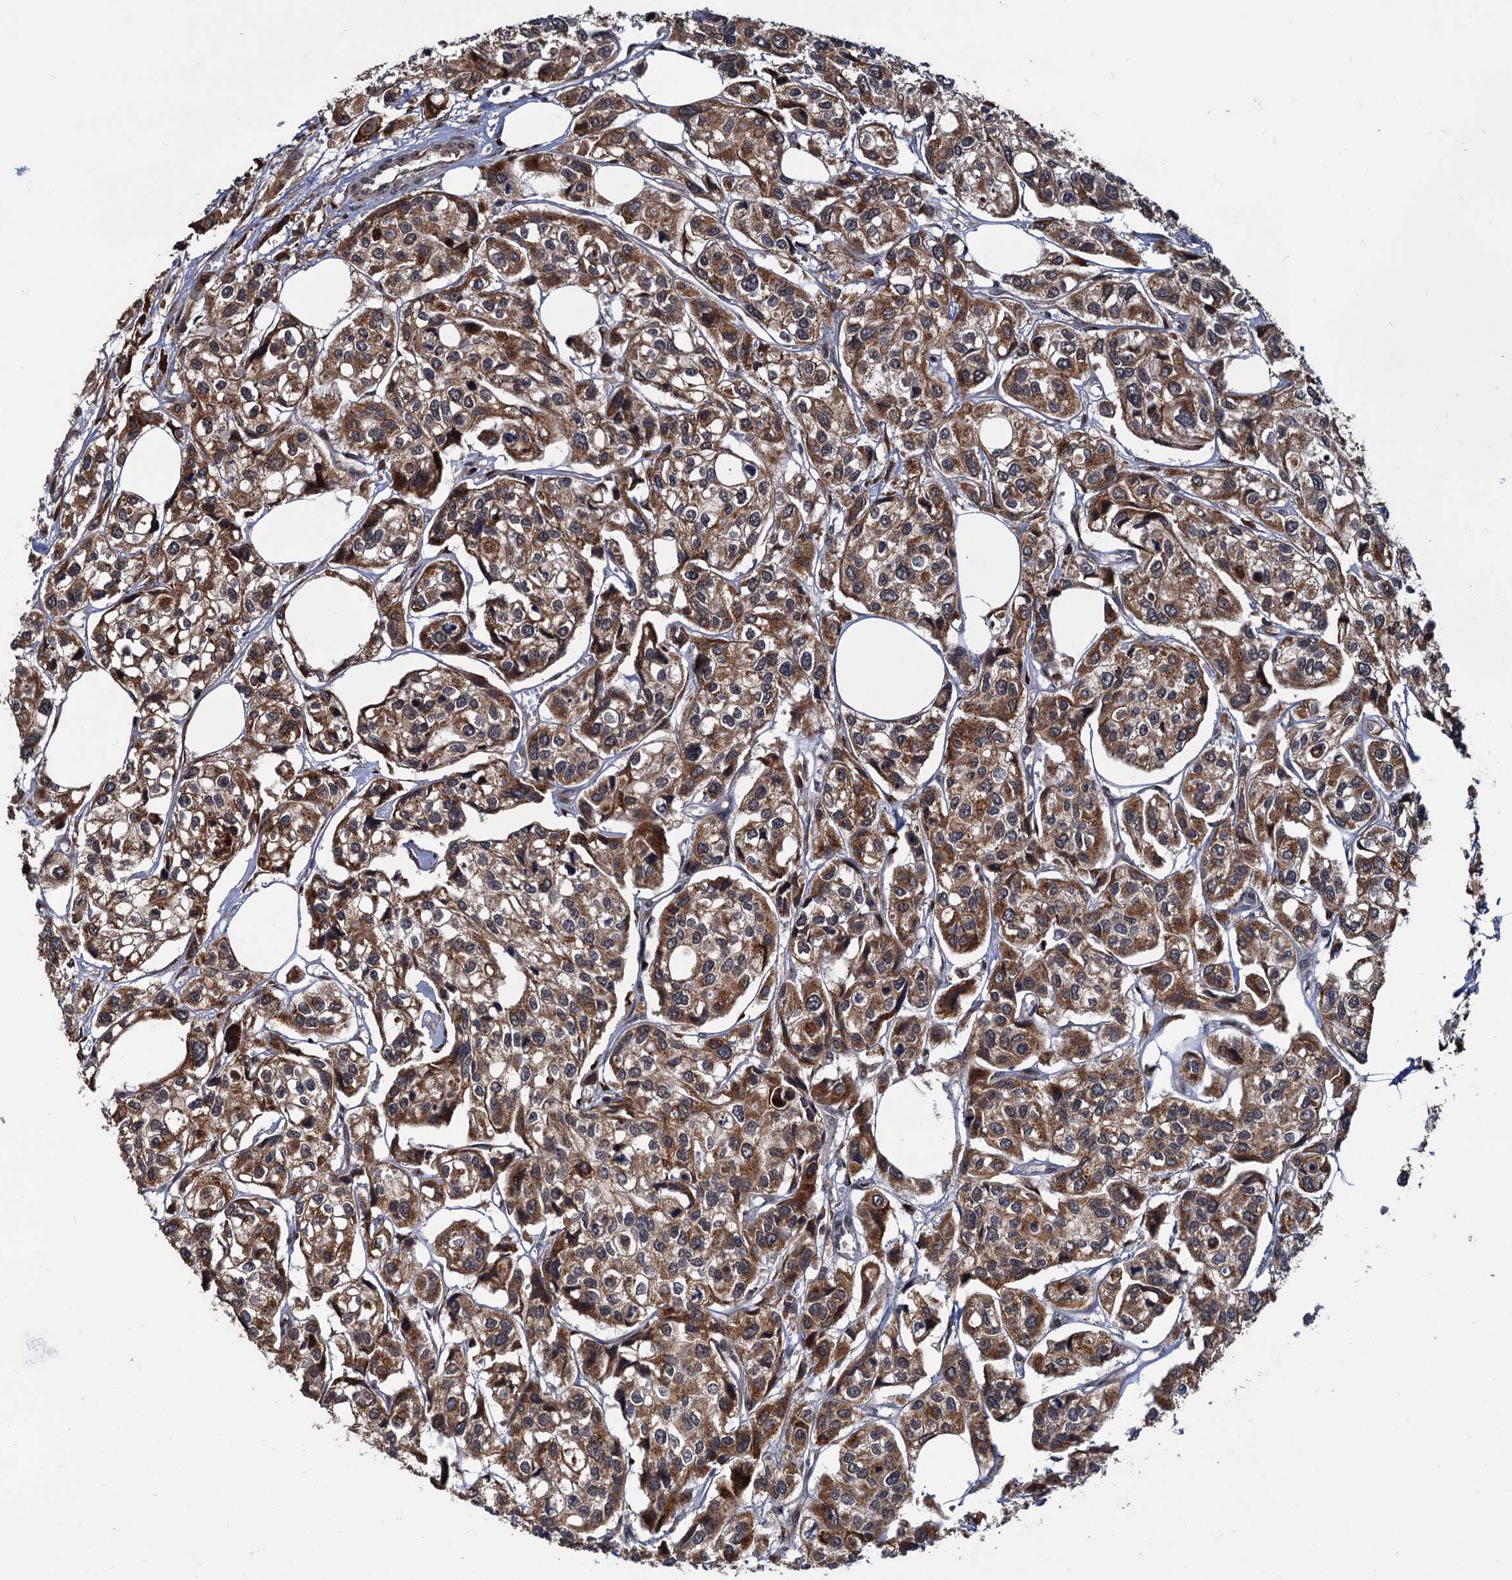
{"staining": {"intensity": "moderate", "quantity": ">75%", "location": "cytoplasmic/membranous"}, "tissue": "urothelial cancer", "cell_type": "Tumor cells", "image_type": "cancer", "snomed": [{"axis": "morphology", "description": "Urothelial carcinoma, High grade"}, {"axis": "topography", "description": "Urinary bladder"}], "caption": "A brown stain highlights moderate cytoplasmic/membranous staining of a protein in human urothelial cancer tumor cells. (Stains: DAB in brown, nuclei in blue, Microscopy: brightfield microscopy at high magnification).", "gene": "SAAL1", "patient": {"sex": "male", "age": 67}}